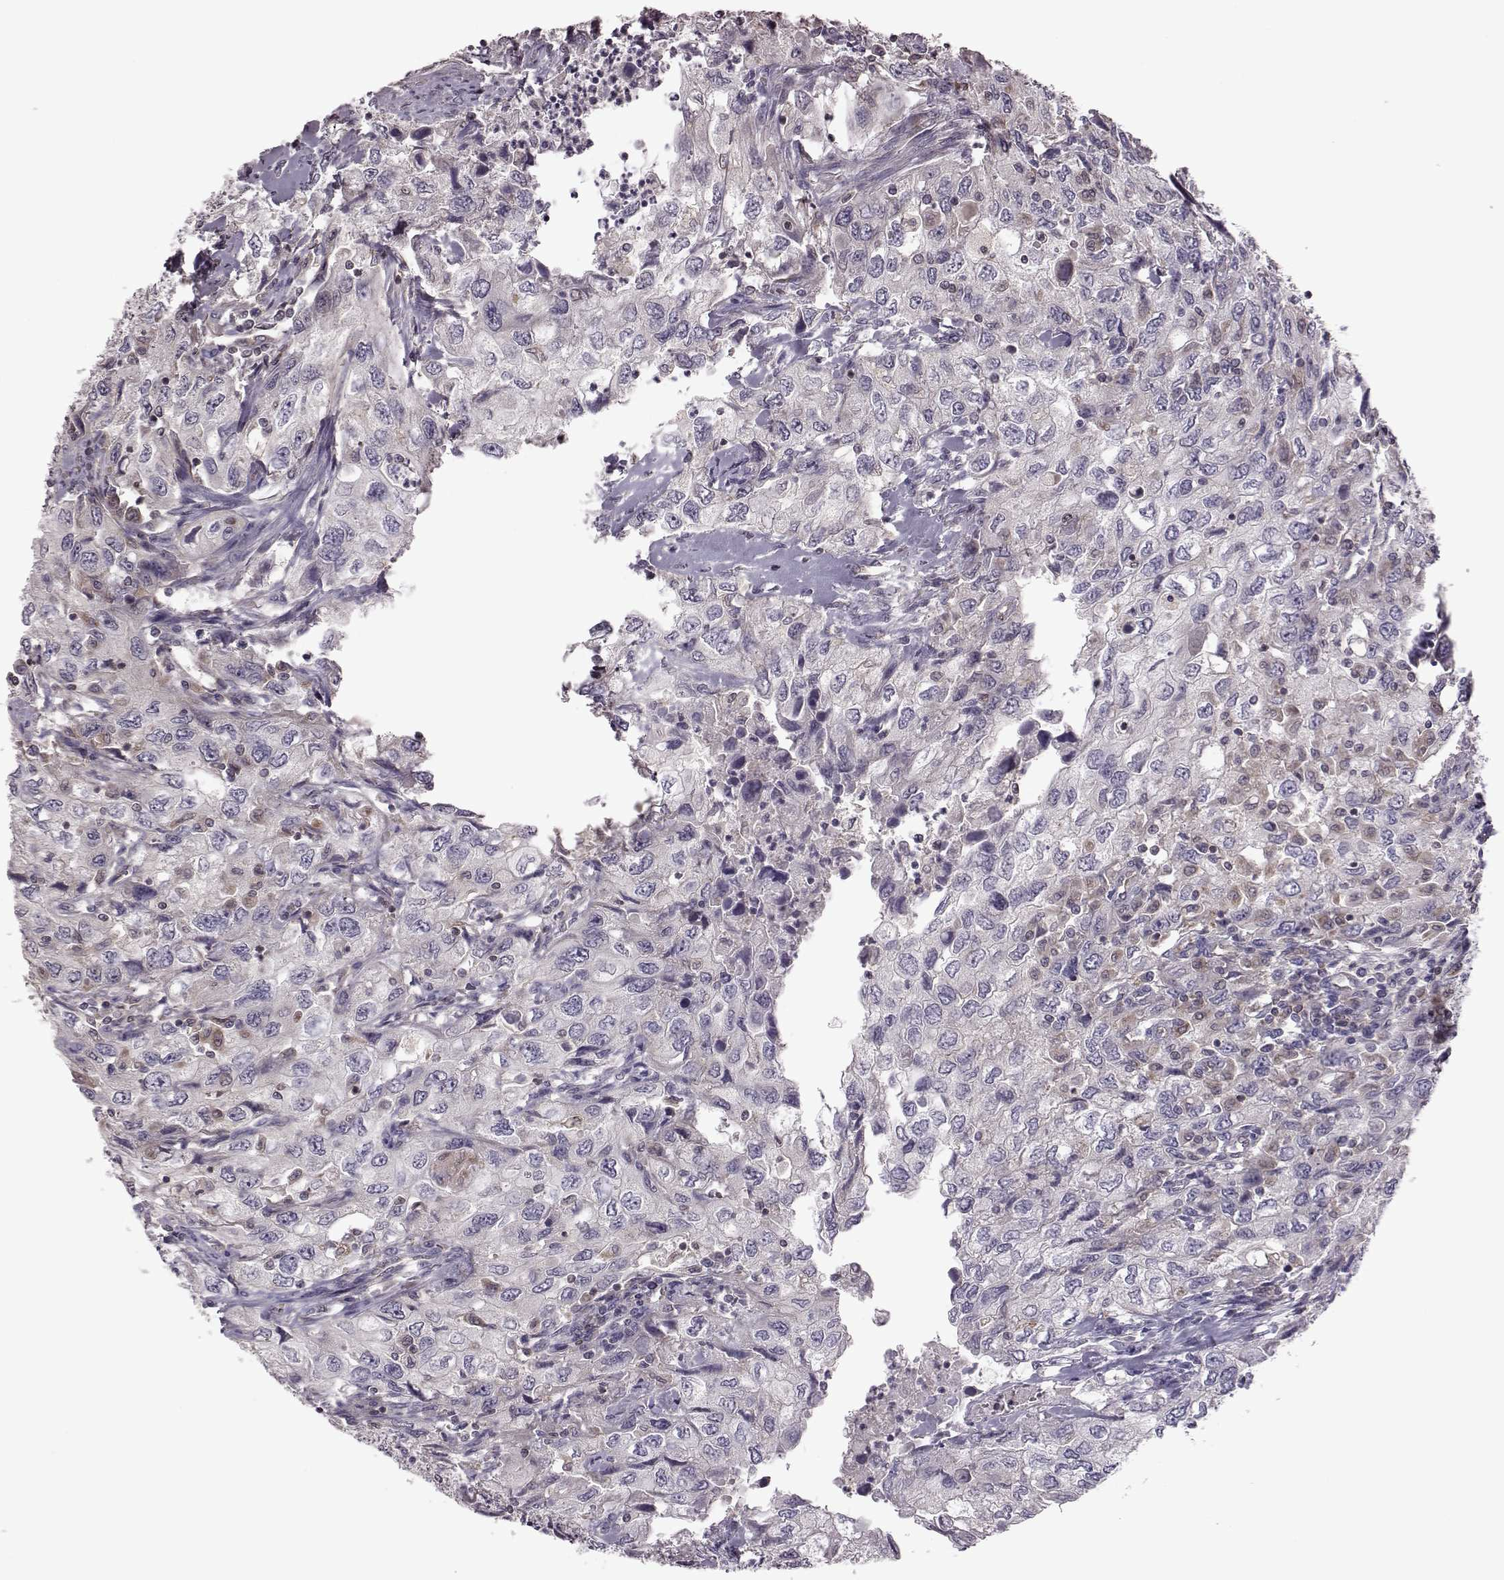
{"staining": {"intensity": "negative", "quantity": "none", "location": "none"}, "tissue": "urothelial cancer", "cell_type": "Tumor cells", "image_type": "cancer", "snomed": [{"axis": "morphology", "description": "Urothelial carcinoma, High grade"}, {"axis": "topography", "description": "Urinary bladder"}], "caption": "Urothelial cancer stained for a protein using immunohistochemistry demonstrates no staining tumor cells.", "gene": "CDC42SE1", "patient": {"sex": "male", "age": 76}}